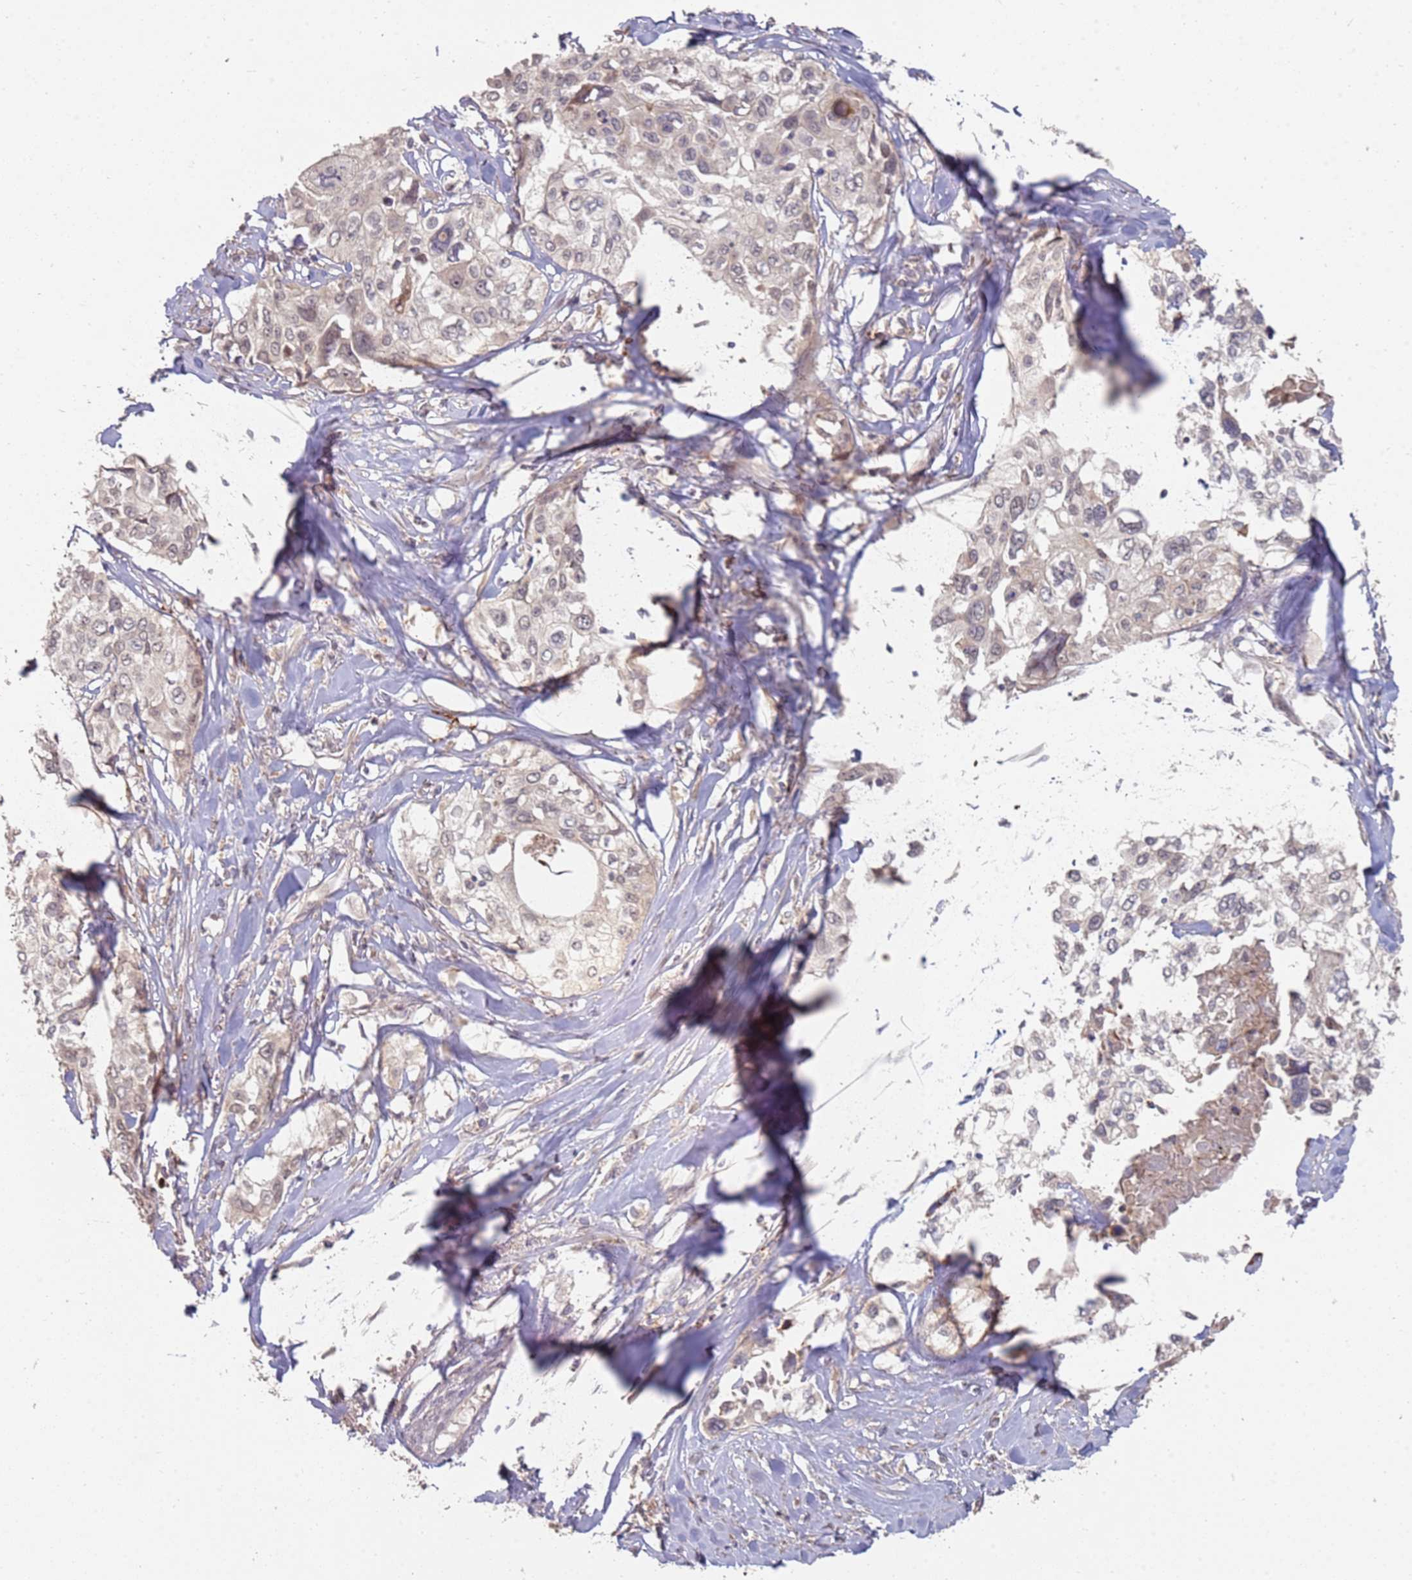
{"staining": {"intensity": "weak", "quantity": "<25%", "location": "cytoplasmic/membranous"}, "tissue": "cervical cancer", "cell_type": "Tumor cells", "image_type": "cancer", "snomed": [{"axis": "morphology", "description": "Squamous cell carcinoma, NOS"}, {"axis": "topography", "description": "Cervix"}], "caption": "Cervical cancer (squamous cell carcinoma) stained for a protein using immunohistochemistry demonstrates no expression tumor cells.", "gene": "MPEG1", "patient": {"sex": "female", "age": 31}}